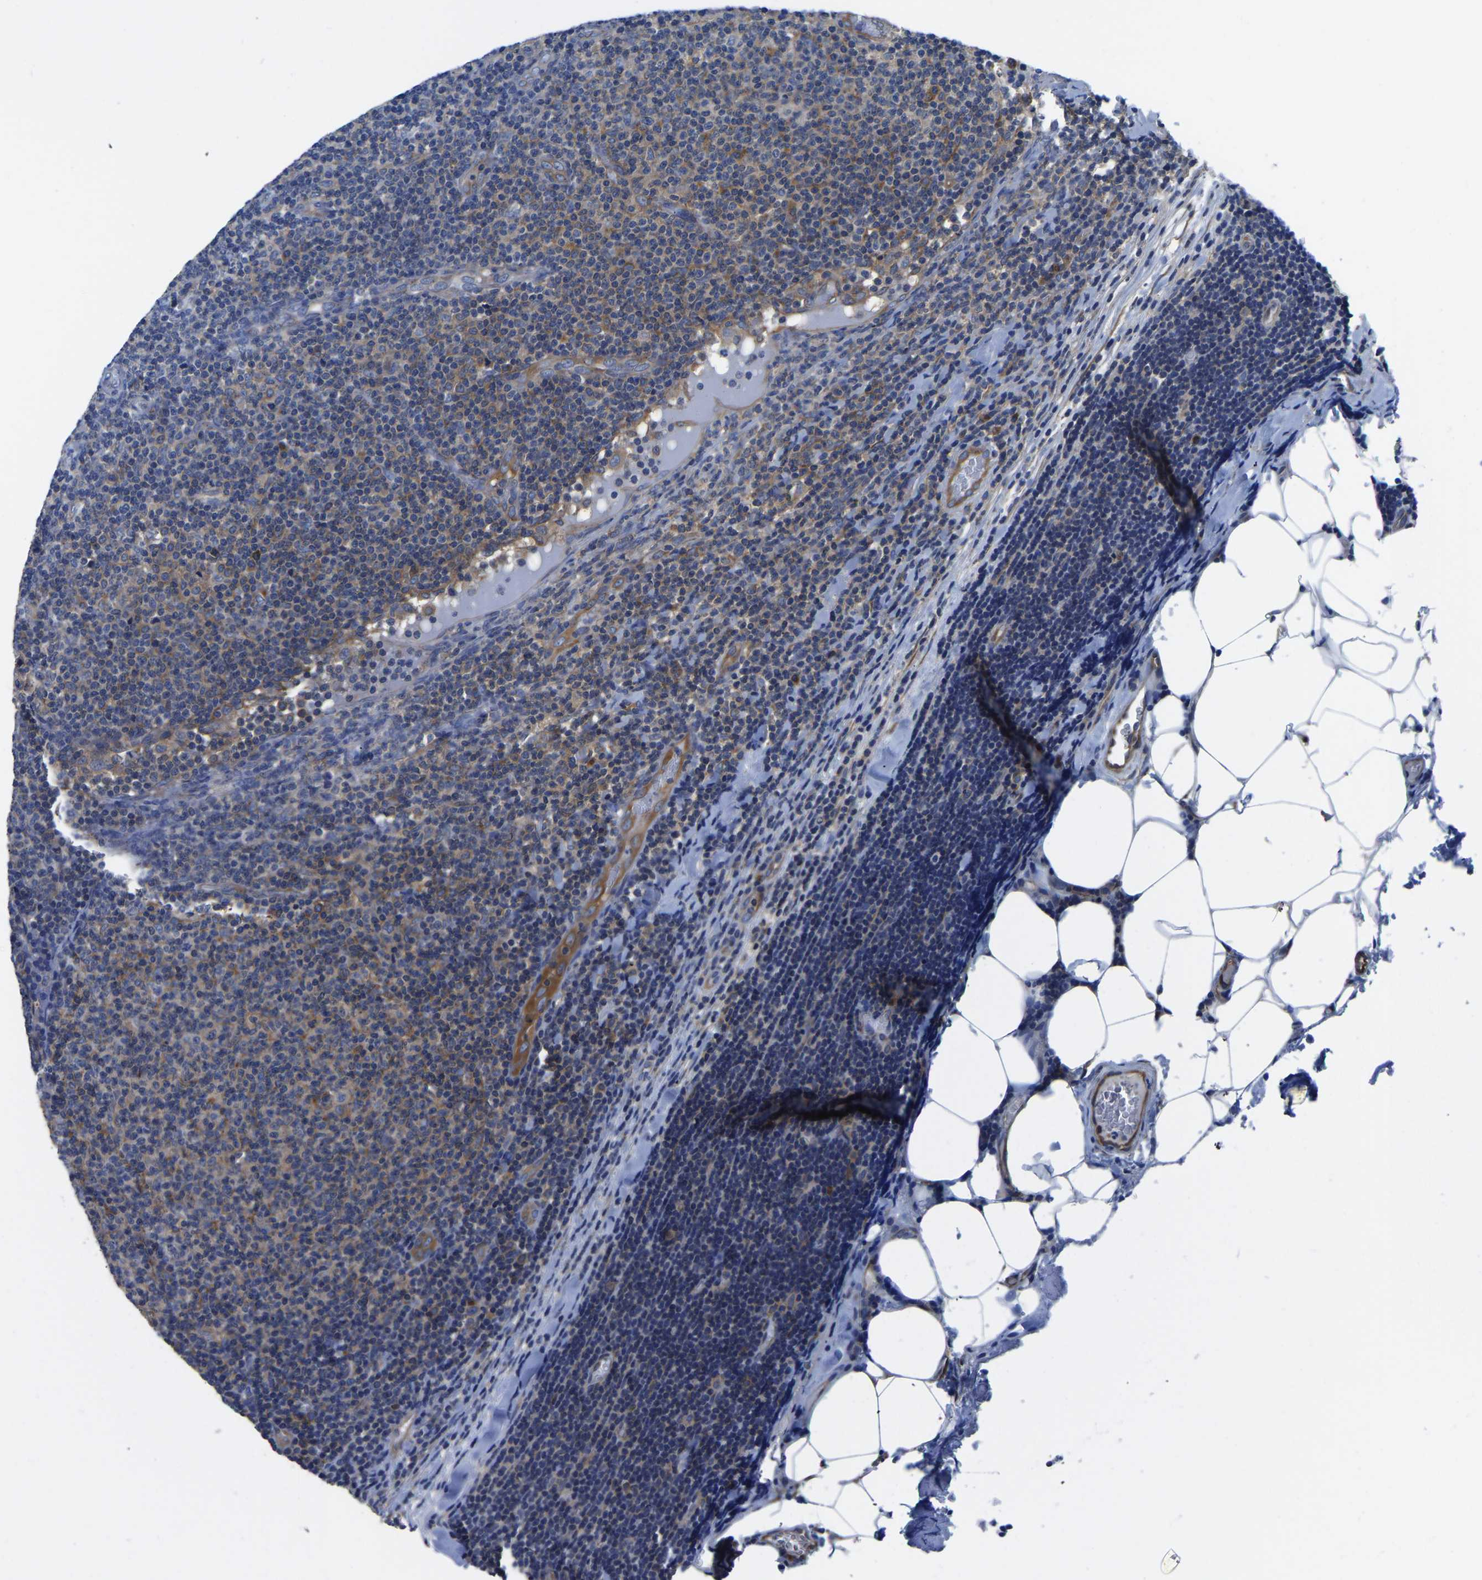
{"staining": {"intensity": "moderate", "quantity": "<25%", "location": "cytoplasmic/membranous"}, "tissue": "lymphoma", "cell_type": "Tumor cells", "image_type": "cancer", "snomed": [{"axis": "morphology", "description": "Malignant lymphoma, non-Hodgkin's type, Low grade"}, {"axis": "topography", "description": "Lymph node"}], "caption": "Protein positivity by immunohistochemistry reveals moderate cytoplasmic/membranous positivity in approximately <25% of tumor cells in low-grade malignant lymphoma, non-Hodgkin's type.", "gene": "TFG", "patient": {"sex": "male", "age": 66}}